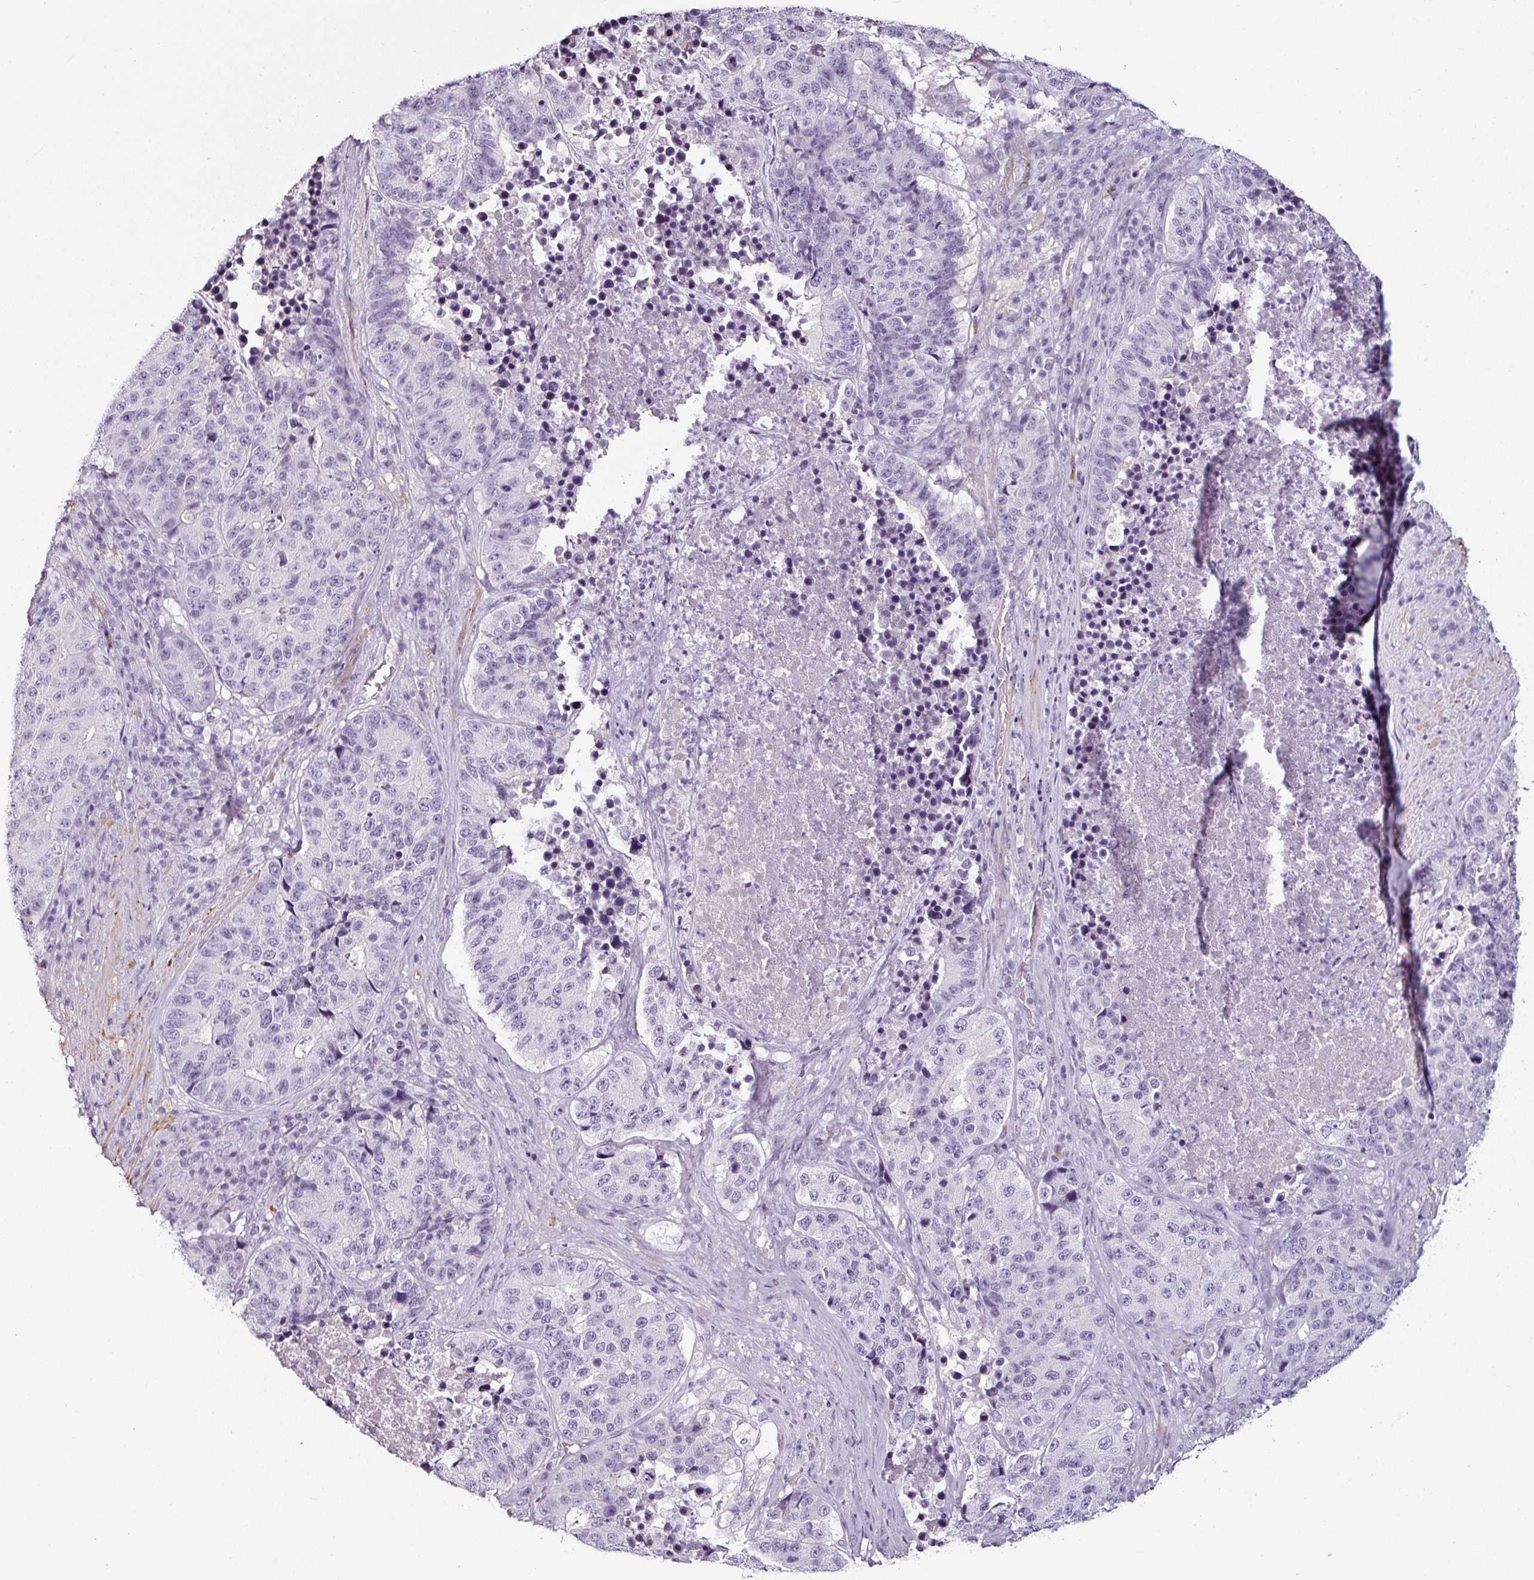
{"staining": {"intensity": "negative", "quantity": "none", "location": "none"}, "tissue": "stomach cancer", "cell_type": "Tumor cells", "image_type": "cancer", "snomed": [{"axis": "morphology", "description": "Adenocarcinoma, NOS"}, {"axis": "topography", "description": "Stomach"}], "caption": "Tumor cells show no significant protein positivity in adenocarcinoma (stomach).", "gene": "CAP2", "patient": {"sex": "male", "age": 71}}